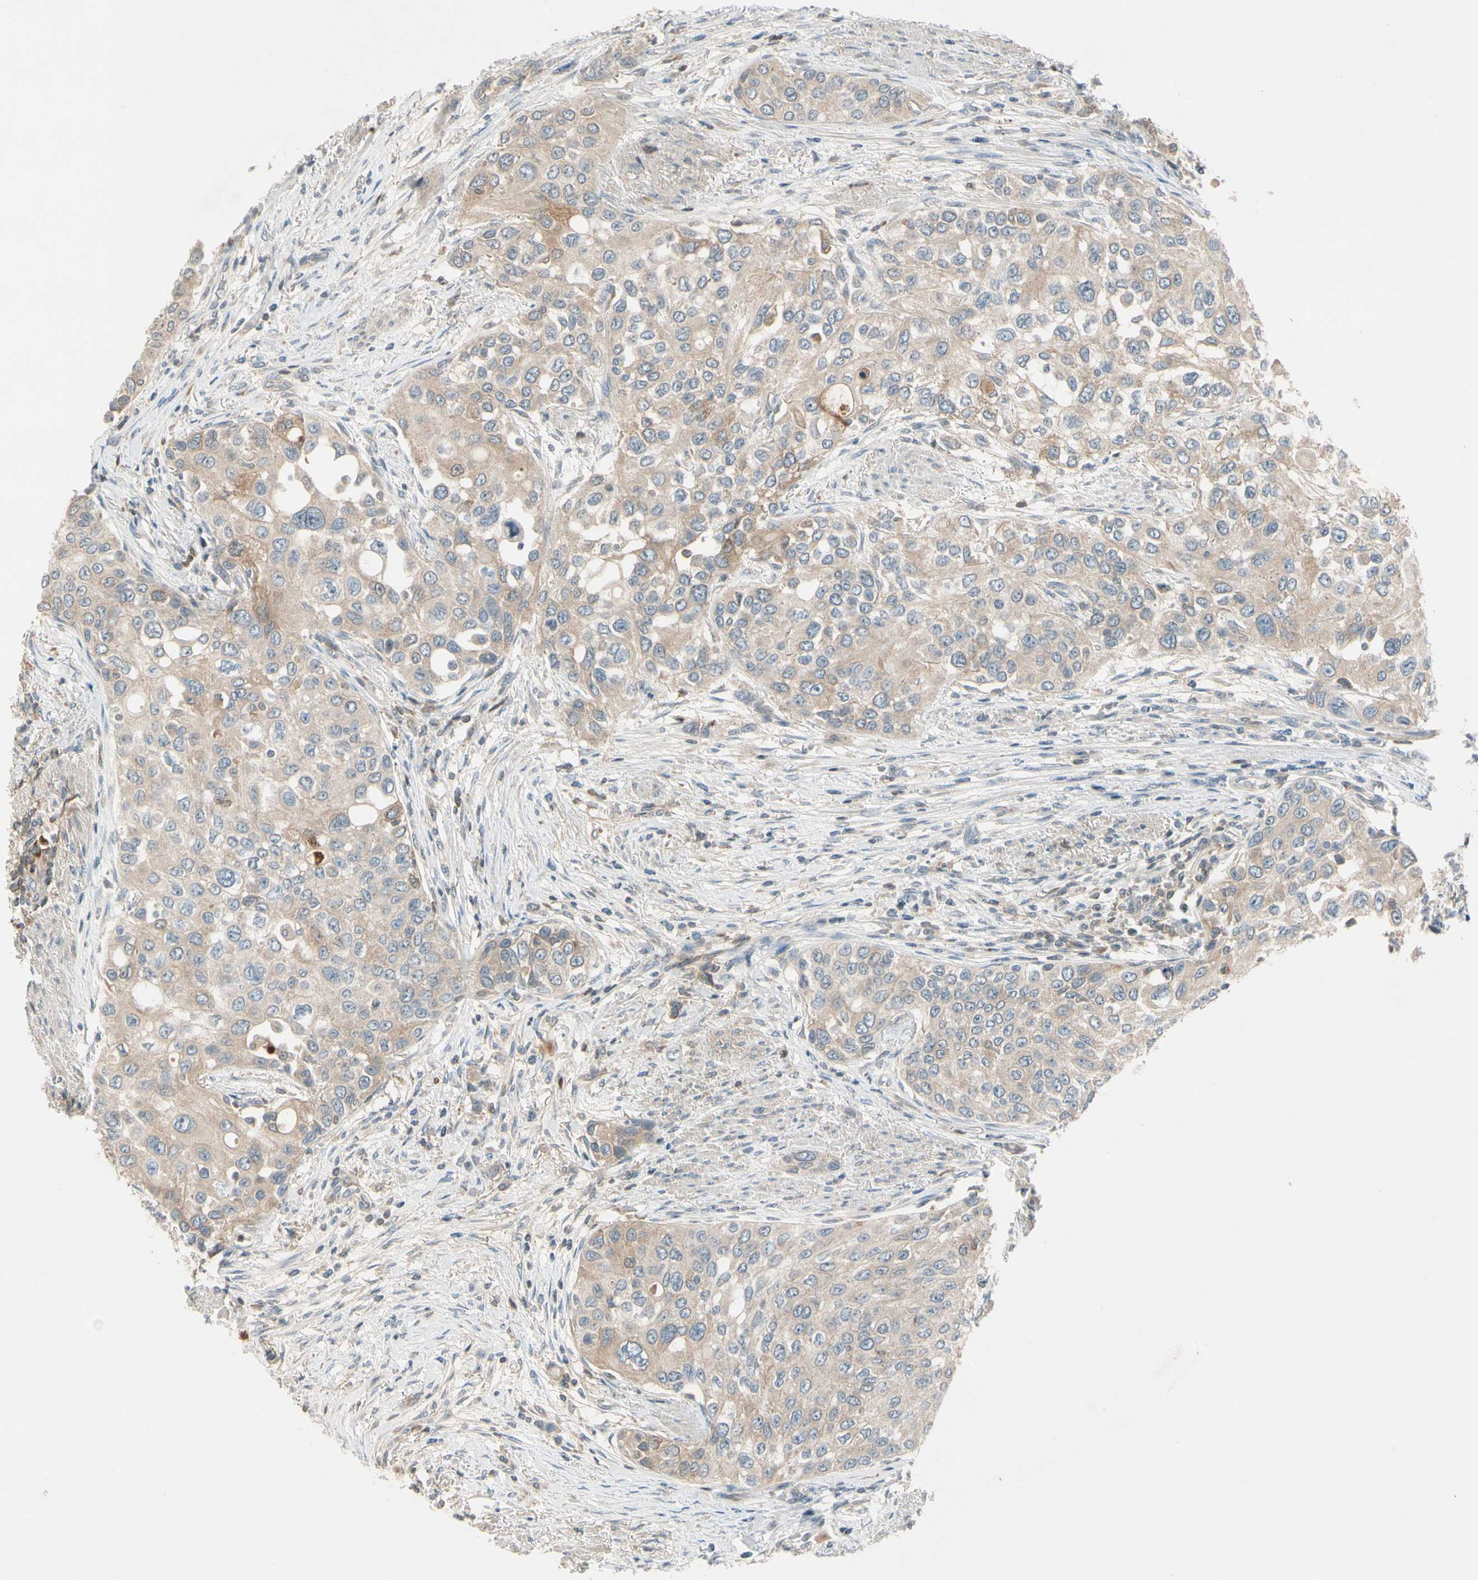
{"staining": {"intensity": "weak", "quantity": ">75%", "location": "cytoplasmic/membranous"}, "tissue": "urothelial cancer", "cell_type": "Tumor cells", "image_type": "cancer", "snomed": [{"axis": "morphology", "description": "Urothelial carcinoma, High grade"}, {"axis": "topography", "description": "Urinary bladder"}], "caption": "Human high-grade urothelial carcinoma stained with a protein marker exhibits weak staining in tumor cells.", "gene": "ICAM5", "patient": {"sex": "female", "age": 56}}